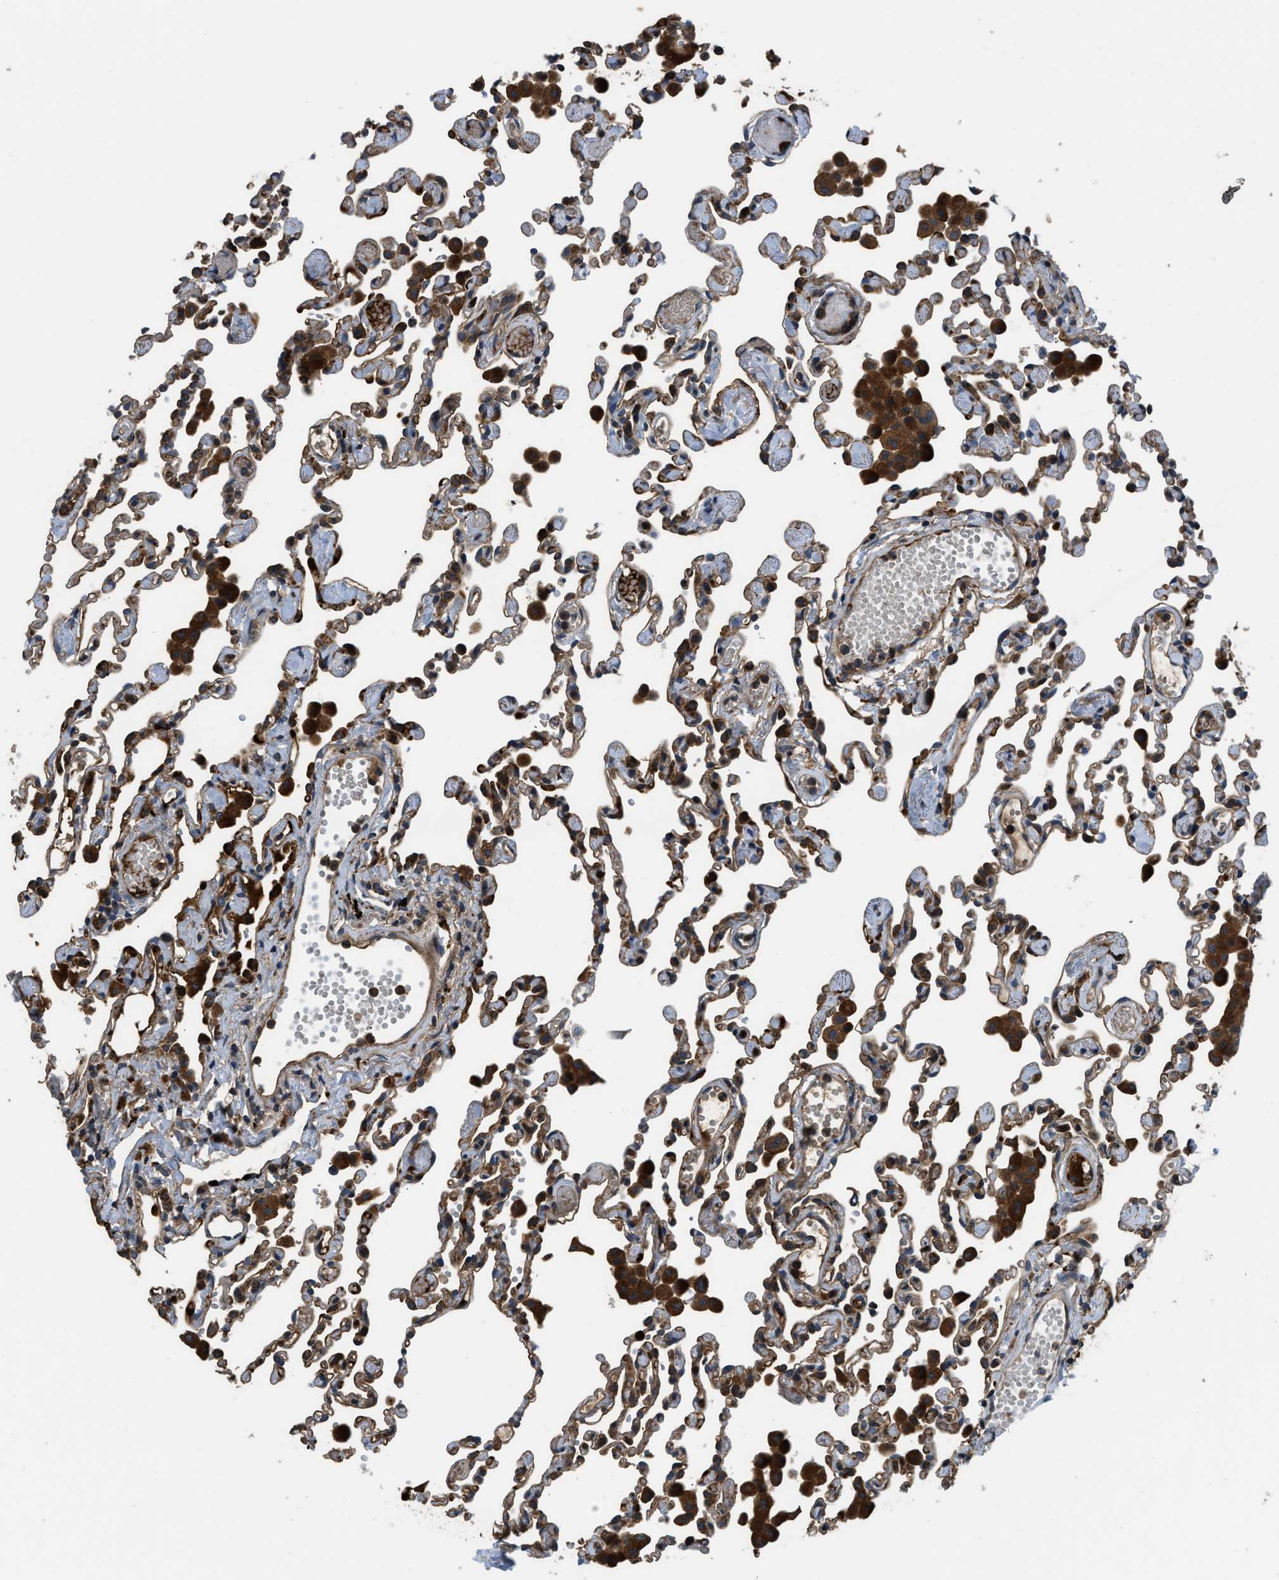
{"staining": {"intensity": "moderate", "quantity": ">75%", "location": "cytoplasmic/membranous"}, "tissue": "lung", "cell_type": "Alveolar cells", "image_type": "normal", "snomed": [{"axis": "morphology", "description": "Normal tissue, NOS"}, {"axis": "topography", "description": "Bronchus"}, {"axis": "topography", "description": "Lung"}], "caption": "DAB (3,3'-diaminobenzidine) immunohistochemical staining of normal human lung exhibits moderate cytoplasmic/membranous protein positivity in about >75% of alveolar cells.", "gene": "GGH", "patient": {"sex": "female", "age": 49}}